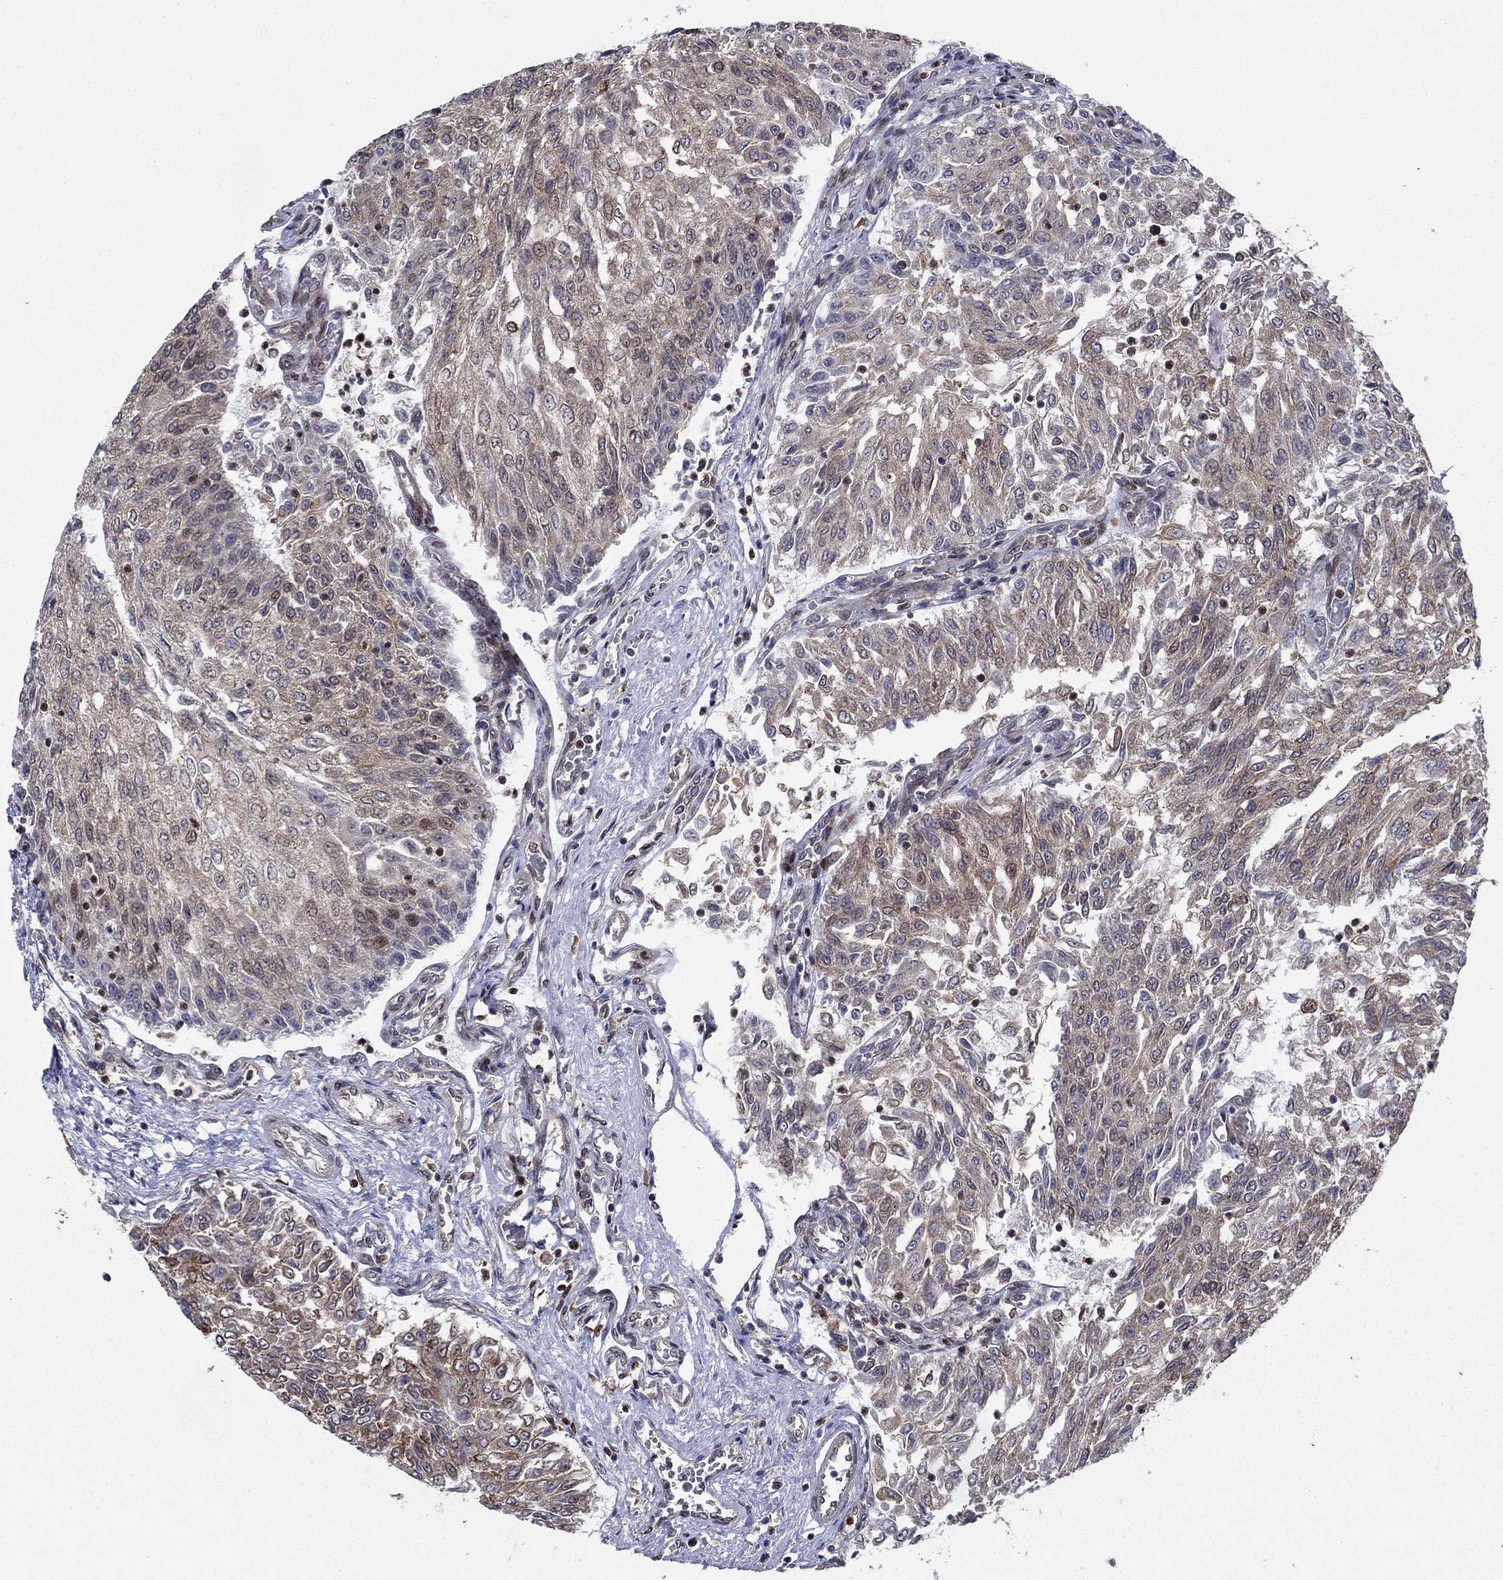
{"staining": {"intensity": "moderate", "quantity": "25%-75%", "location": "cytoplasmic/membranous"}, "tissue": "urothelial cancer", "cell_type": "Tumor cells", "image_type": "cancer", "snomed": [{"axis": "morphology", "description": "Urothelial carcinoma, Low grade"}, {"axis": "topography", "description": "Urinary bladder"}], "caption": "IHC micrograph of low-grade urothelial carcinoma stained for a protein (brown), which exhibits medium levels of moderate cytoplasmic/membranous staining in approximately 25%-75% of tumor cells.", "gene": "DHRS7", "patient": {"sex": "male", "age": 78}}